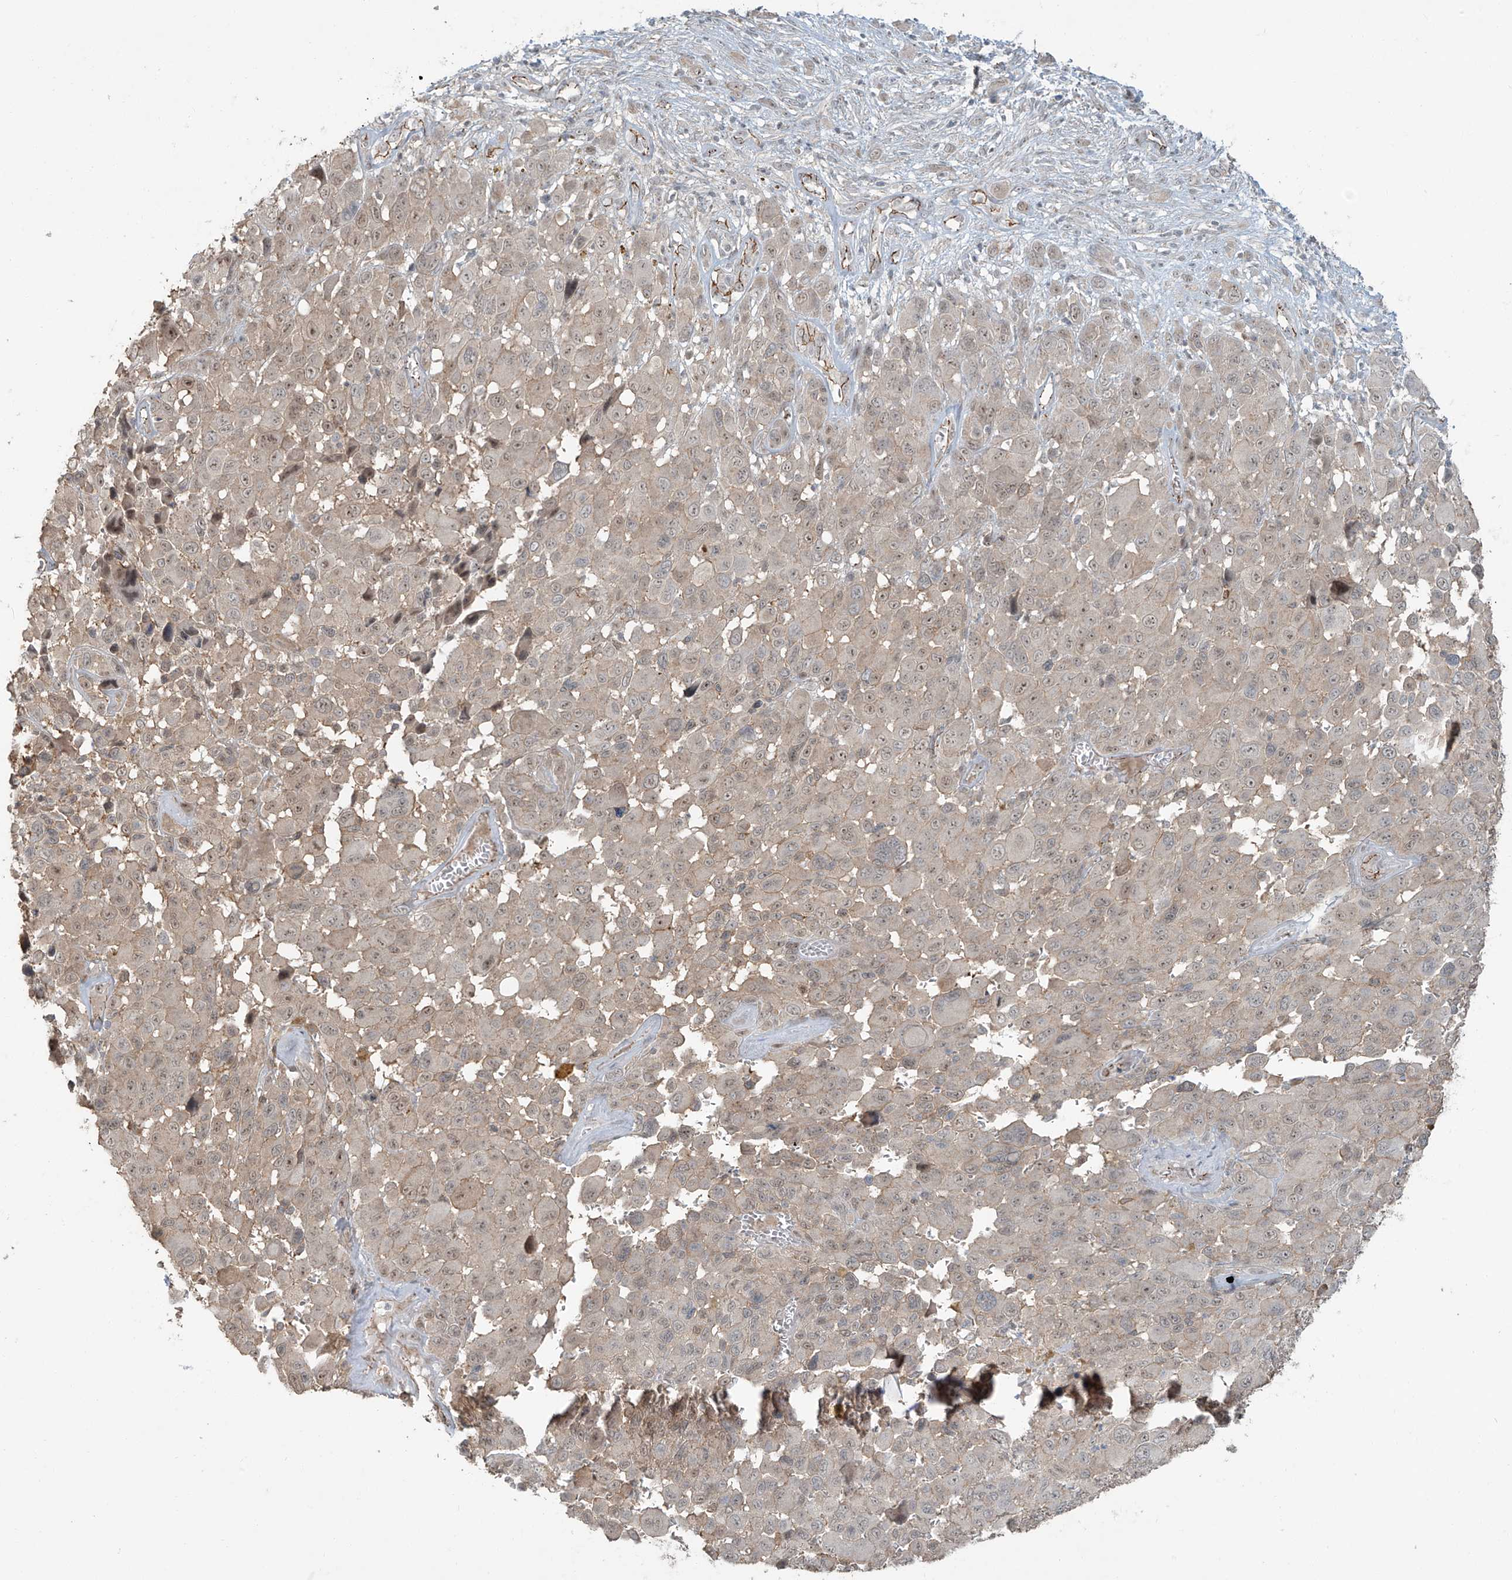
{"staining": {"intensity": "weak", "quantity": ">75%", "location": "cytoplasmic/membranous"}, "tissue": "melanoma", "cell_type": "Tumor cells", "image_type": "cancer", "snomed": [{"axis": "morphology", "description": "Malignant melanoma, NOS"}, {"axis": "topography", "description": "Skin of trunk"}], "caption": "Immunohistochemical staining of human malignant melanoma demonstrates low levels of weak cytoplasmic/membranous positivity in approximately >75% of tumor cells.", "gene": "ZNF16", "patient": {"sex": "male", "age": 71}}